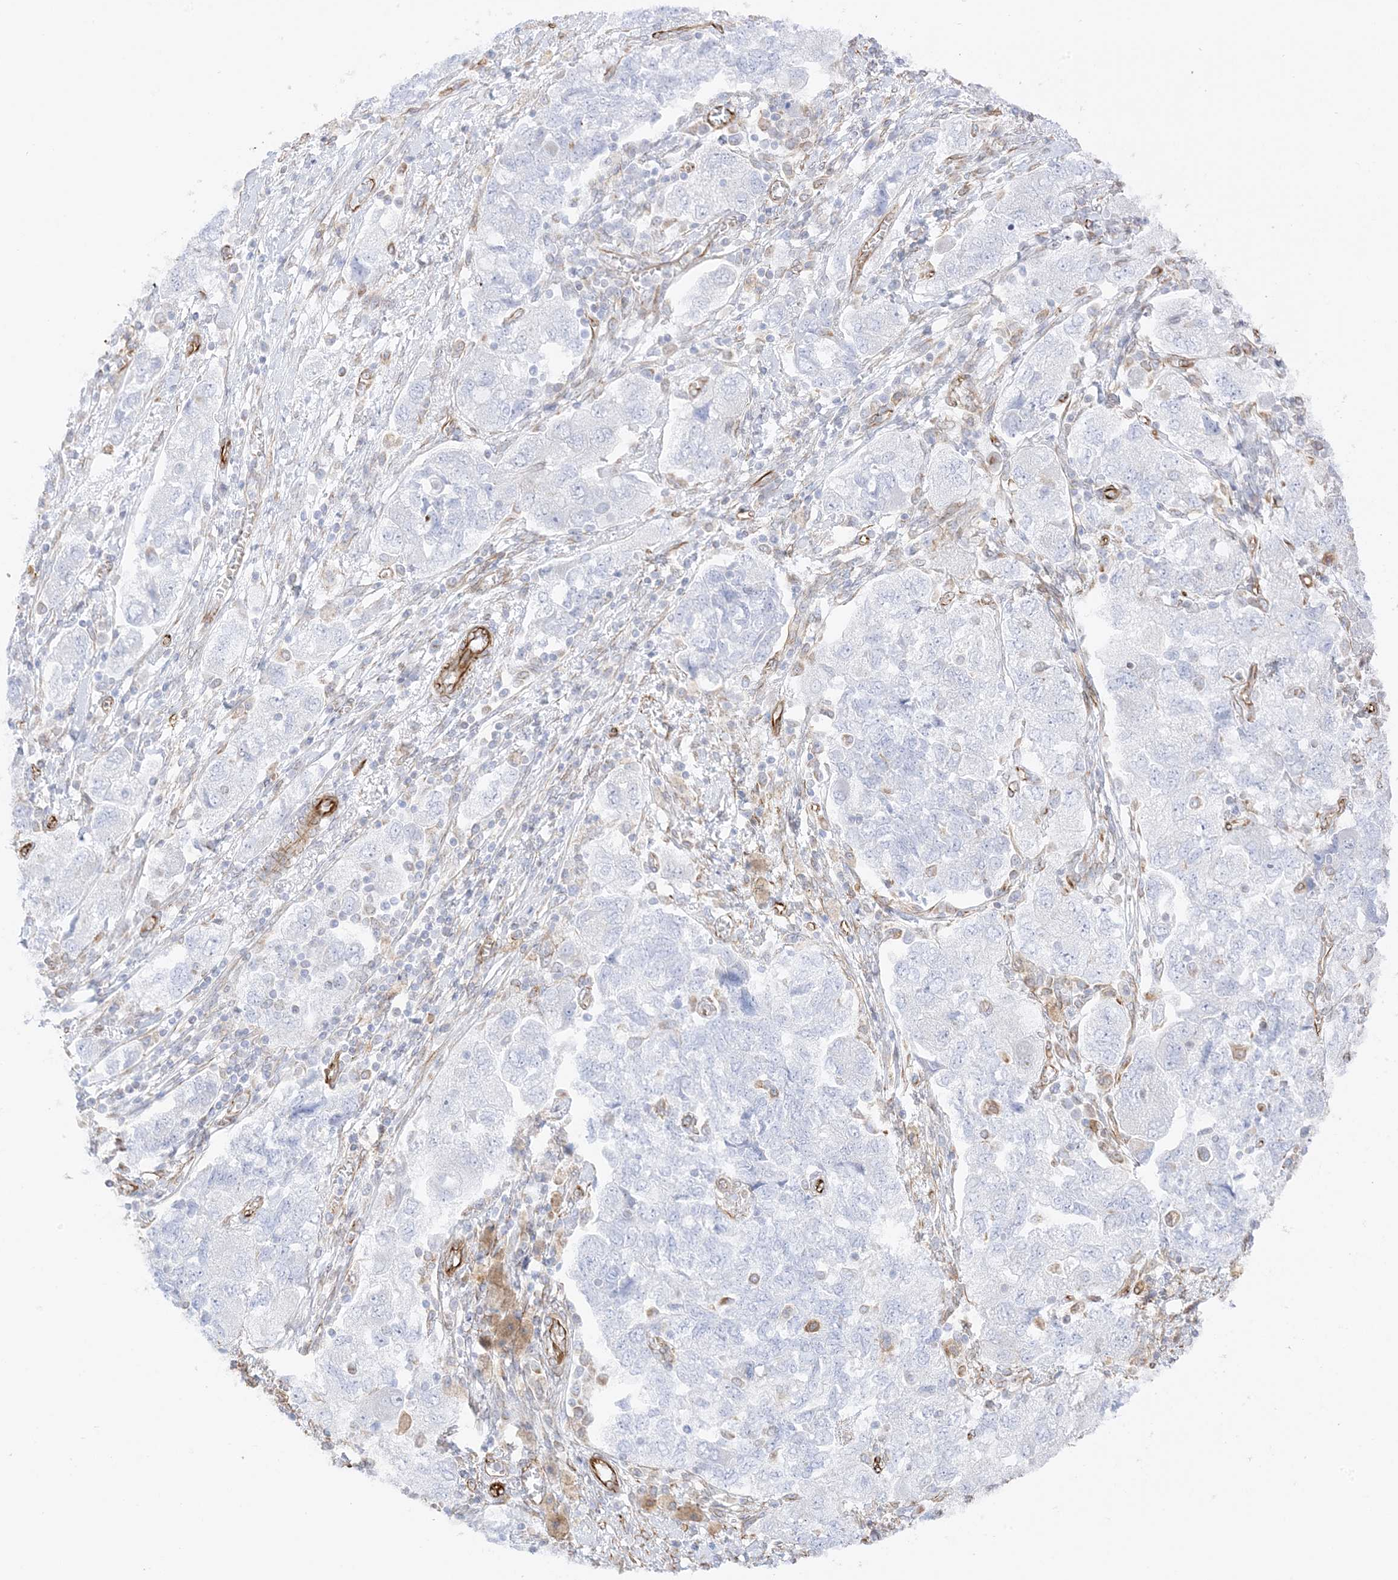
{"staining": {"intensity": "negative", "quantity": "none", "location": "none"}, "tissue": "ovarian cancer", "cell_type": "Tumor cells", "image_type": "cancer", "snomed": [{"axis": "morphology", "description": "Carcinoma, NOS"}, {"axis": "morphology", "description": "Cystadenocarcinoma, serous, NOS"}, {"axis": "topography", "description": "Ovary"}], "caption": "Carcinoma (ovarian) was stained to show a protein in brown. There is no significant staining in tumor cells. (DAB immunohistochemistry with hematoxylin counter stain).", "gene": "PID1", "patient": {"sex": "female", "age": 69}}